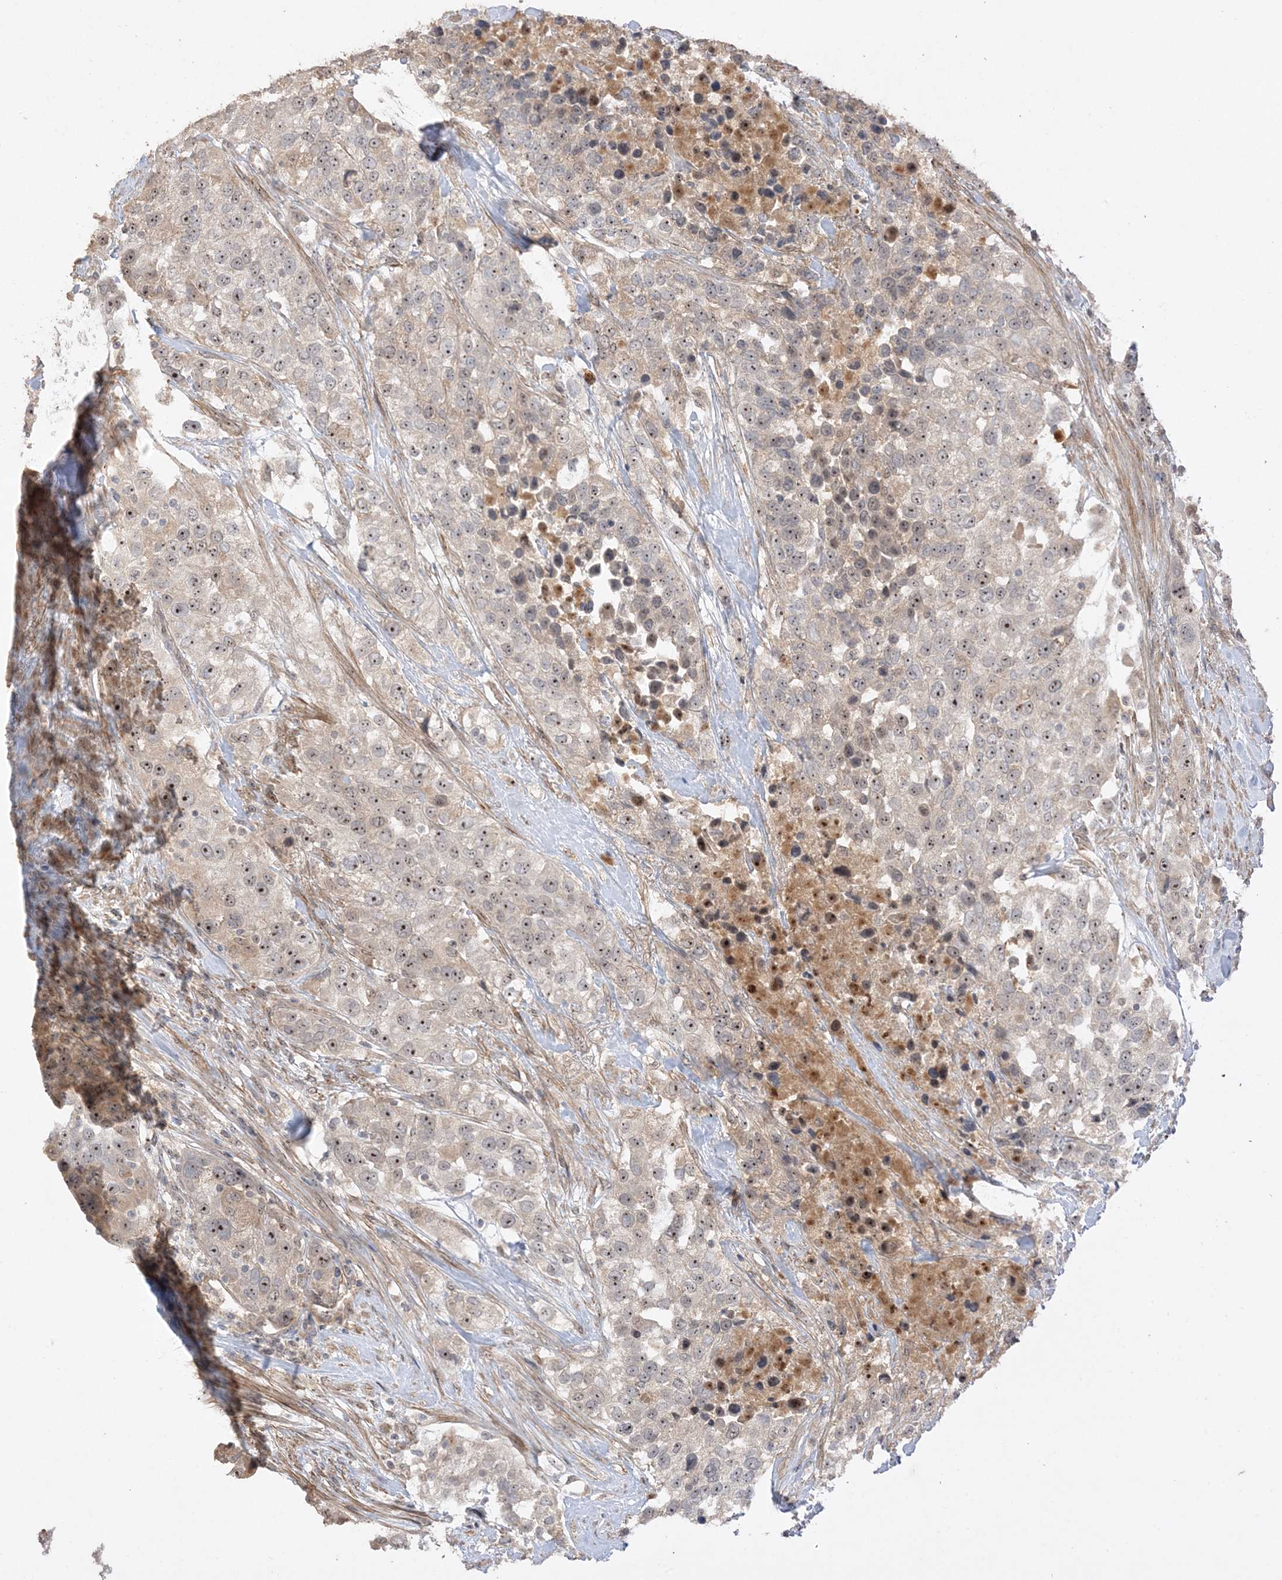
{"staining": {"intensity": "moderate", "quantity": ">75%", "location": "nuclear"}, "tissue": "urothelial cancer", "cell_type": "Tumor cells", "image_type": "cancer", "snomed": [{"axis": "morphology", "description": "Urothelial carcinoma, High grade"}, {"axis": "topography", "description": "Urinary bladder"}], "caption": "Protein staining of urothelial carcinoma (high-grade) tissue displays moderate nuclear expression in approximately >75% of tumor cells.", "gene": "DDX18", "patient": {"sex": "female", "age": 80}}